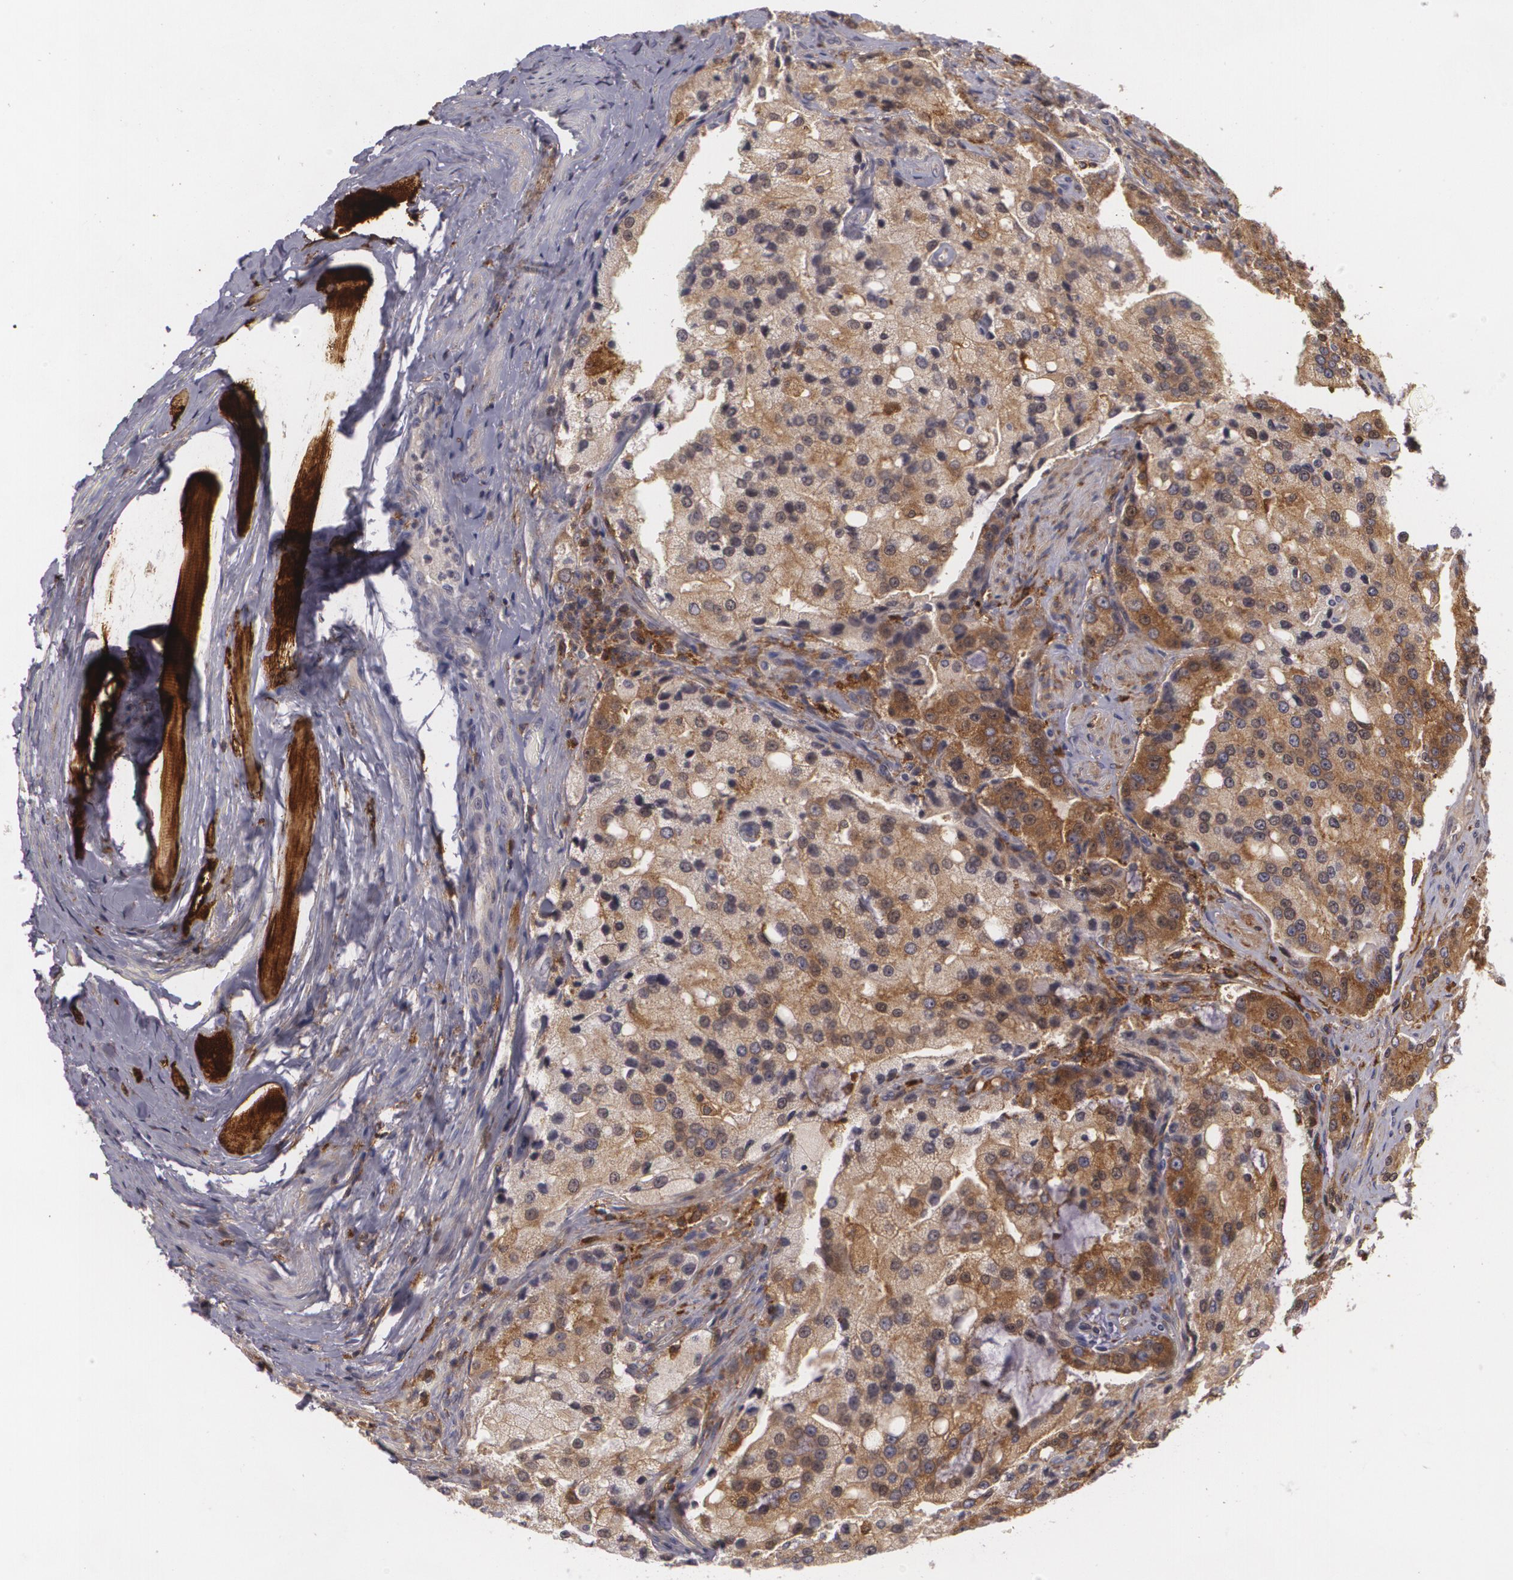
{"staining": {"intensity": "moderate", "quantity": ">75%", "location": "cytoplasmic/membranous"}, "tissue": "prostate cancer", "cell_type": "Tumor cells", "image_type": "cancer", "snomed": [{"axis": "morphology", "description": "Adenocarcinoma, Medium grade"}, {"axis": "topography", "description": "Prostate"}], "caption": "Immunohistochemical staining of prostate medium-grade adenocarcinoma shows medium levels of moderate cytoplasmic/membranous staining in approximately >75% of tumor cells.", "gene": "BIN1", "patient": {"sex": "male", "age": 72}}